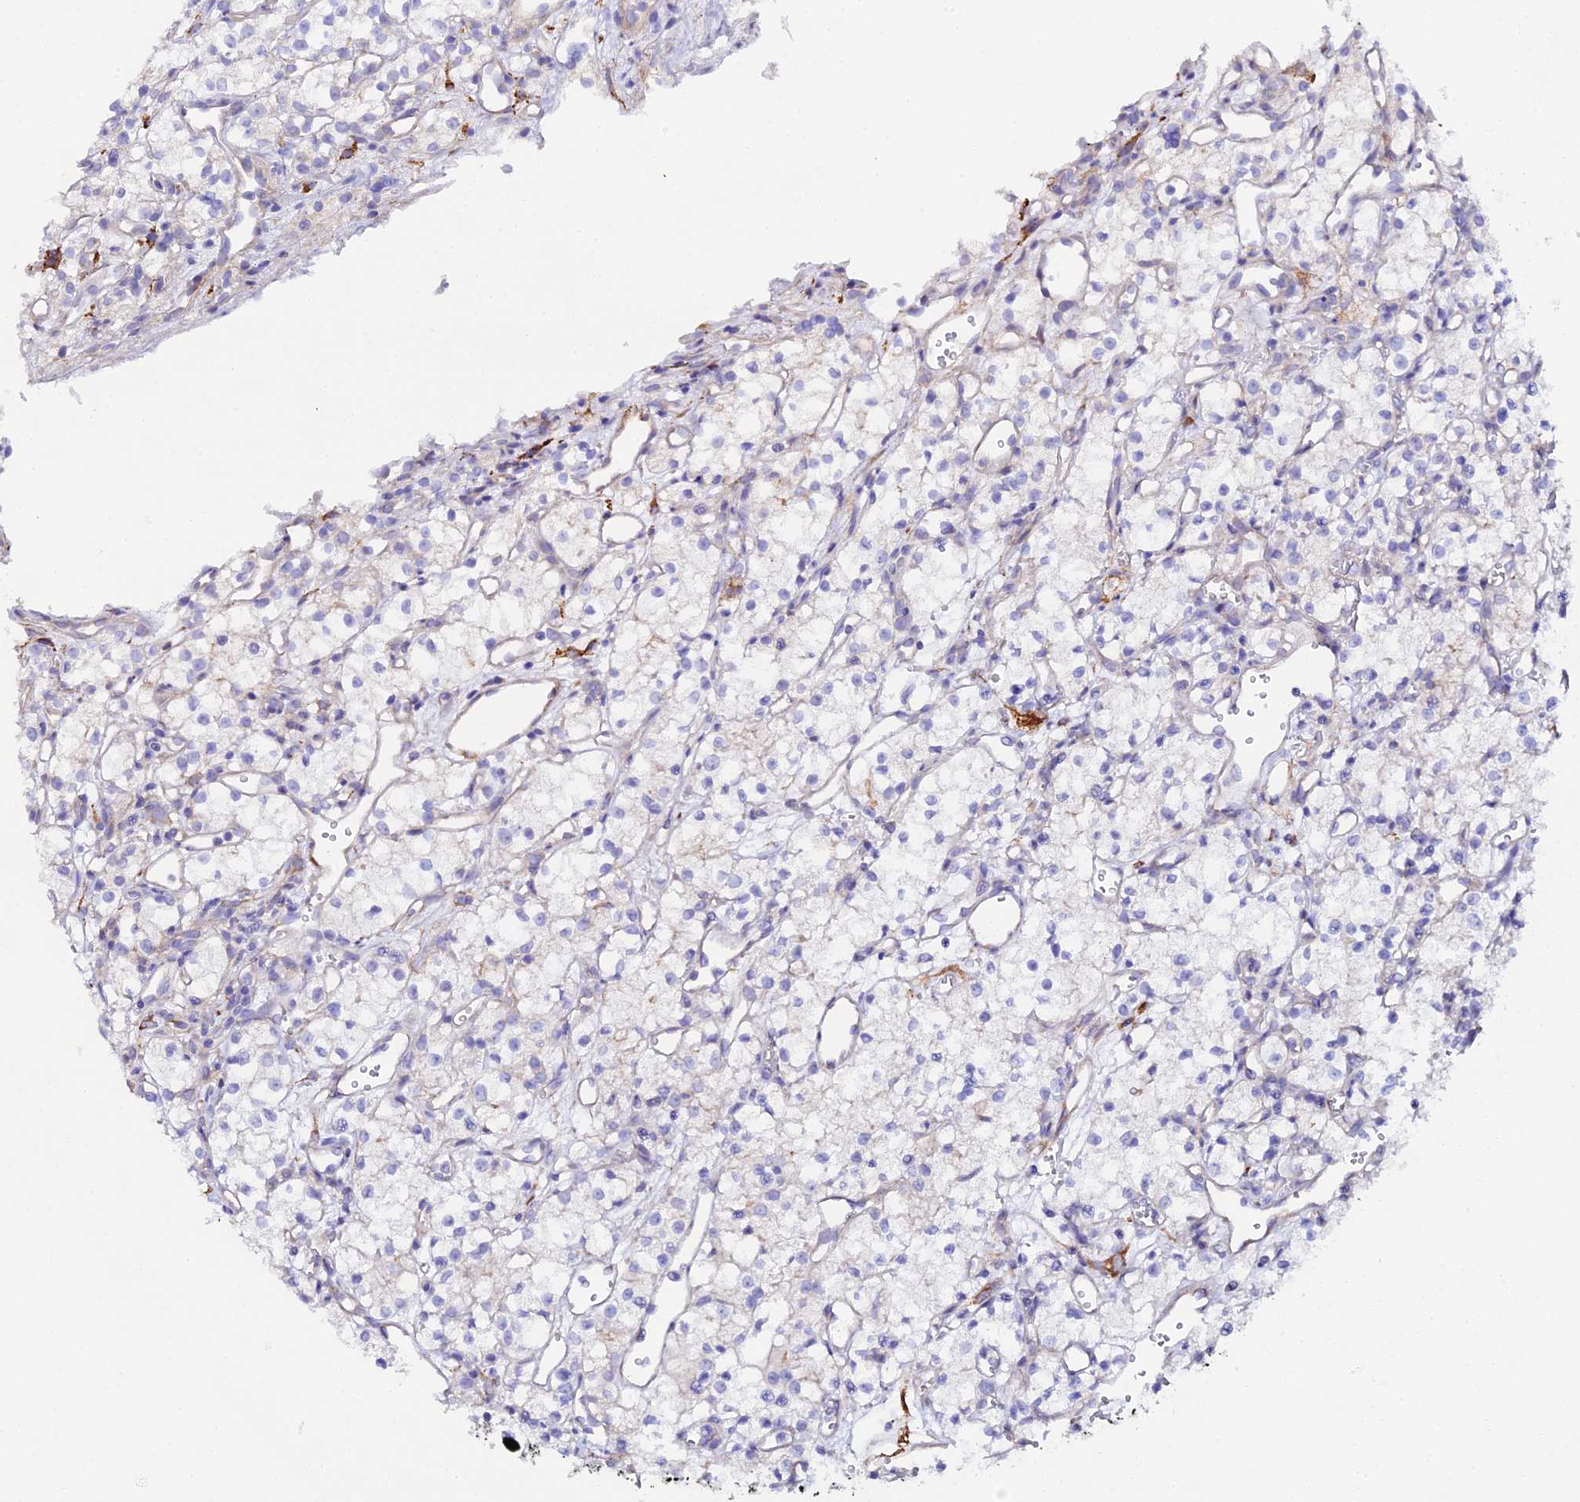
{"staining": {"intensity": "negative", "quantity": "none", "location": "none"}, "tissue": "renal cancer", "cell_type": "Tumor cells", "image_type": "cancer", "snomed": [{"axis": "morphology", "description": "Adenocarcinoma, NOS"}, {"axis": "topography", "description": "Kidney"}], "caption": "Tumor cells are negative for protein expression in human renal cancer (adenocarcinoma).", "gene": "CFAP45", "patient": {"sex": "male", "age": 59}}